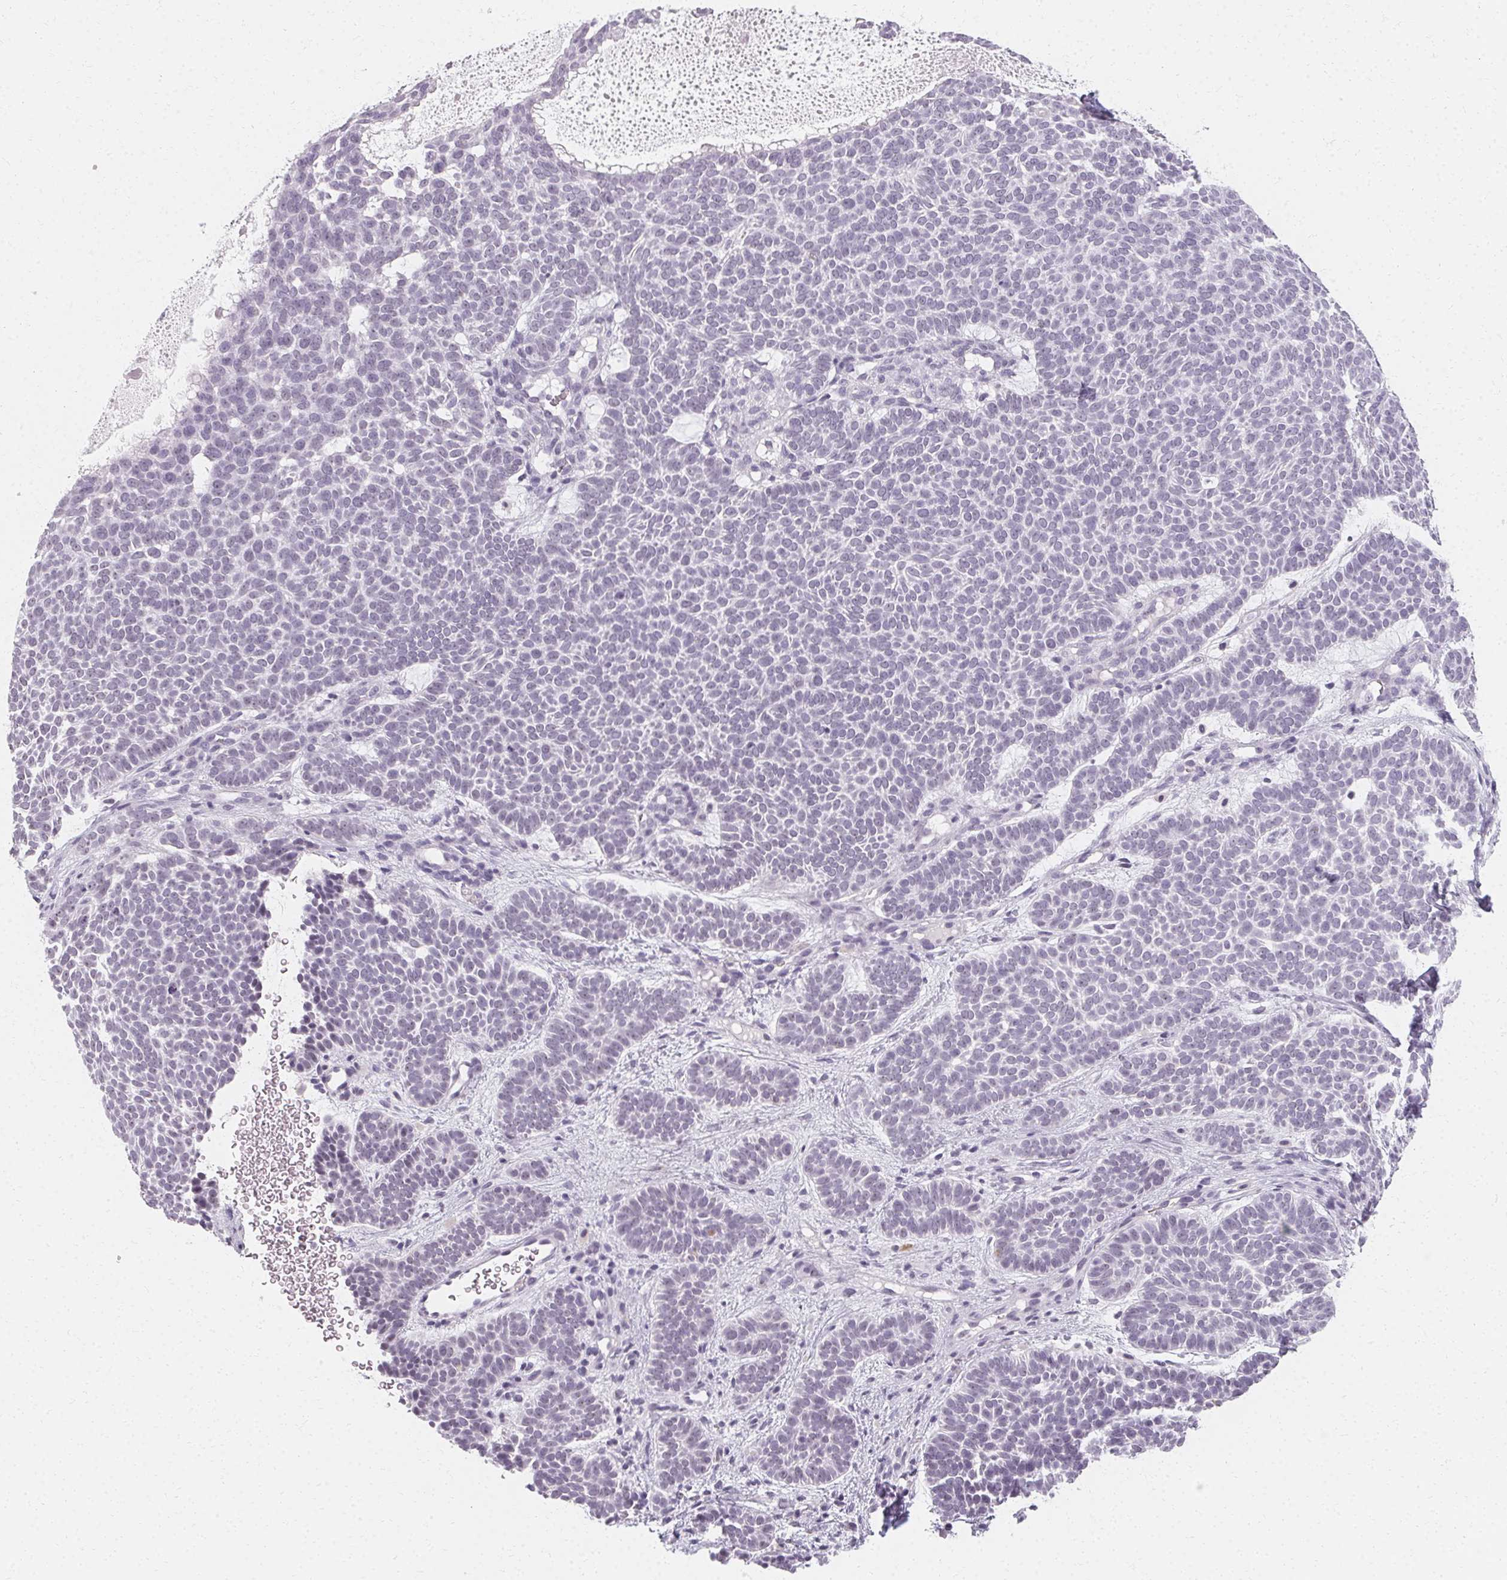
{"staining": {"intensity": "negative", "quantity": "none", "location": "none"}, "tissue": "skin cancer", "cell_type": "Tumor cells", "image_type": "cancer", "snomed": [{"axis": "morphology", "description": "Basal cell carcinoma"}, {"axis": "topography", "description": "Skin"}], "caption": "DAB immunohistochemical staining of skin cancer displays no significant staining in tumor cells. (DAB (3,3'-diaminobenzidine) IHC, high magnification).", "gene": "SYNPR", "patient": {"sex": "female", "age": 82}}